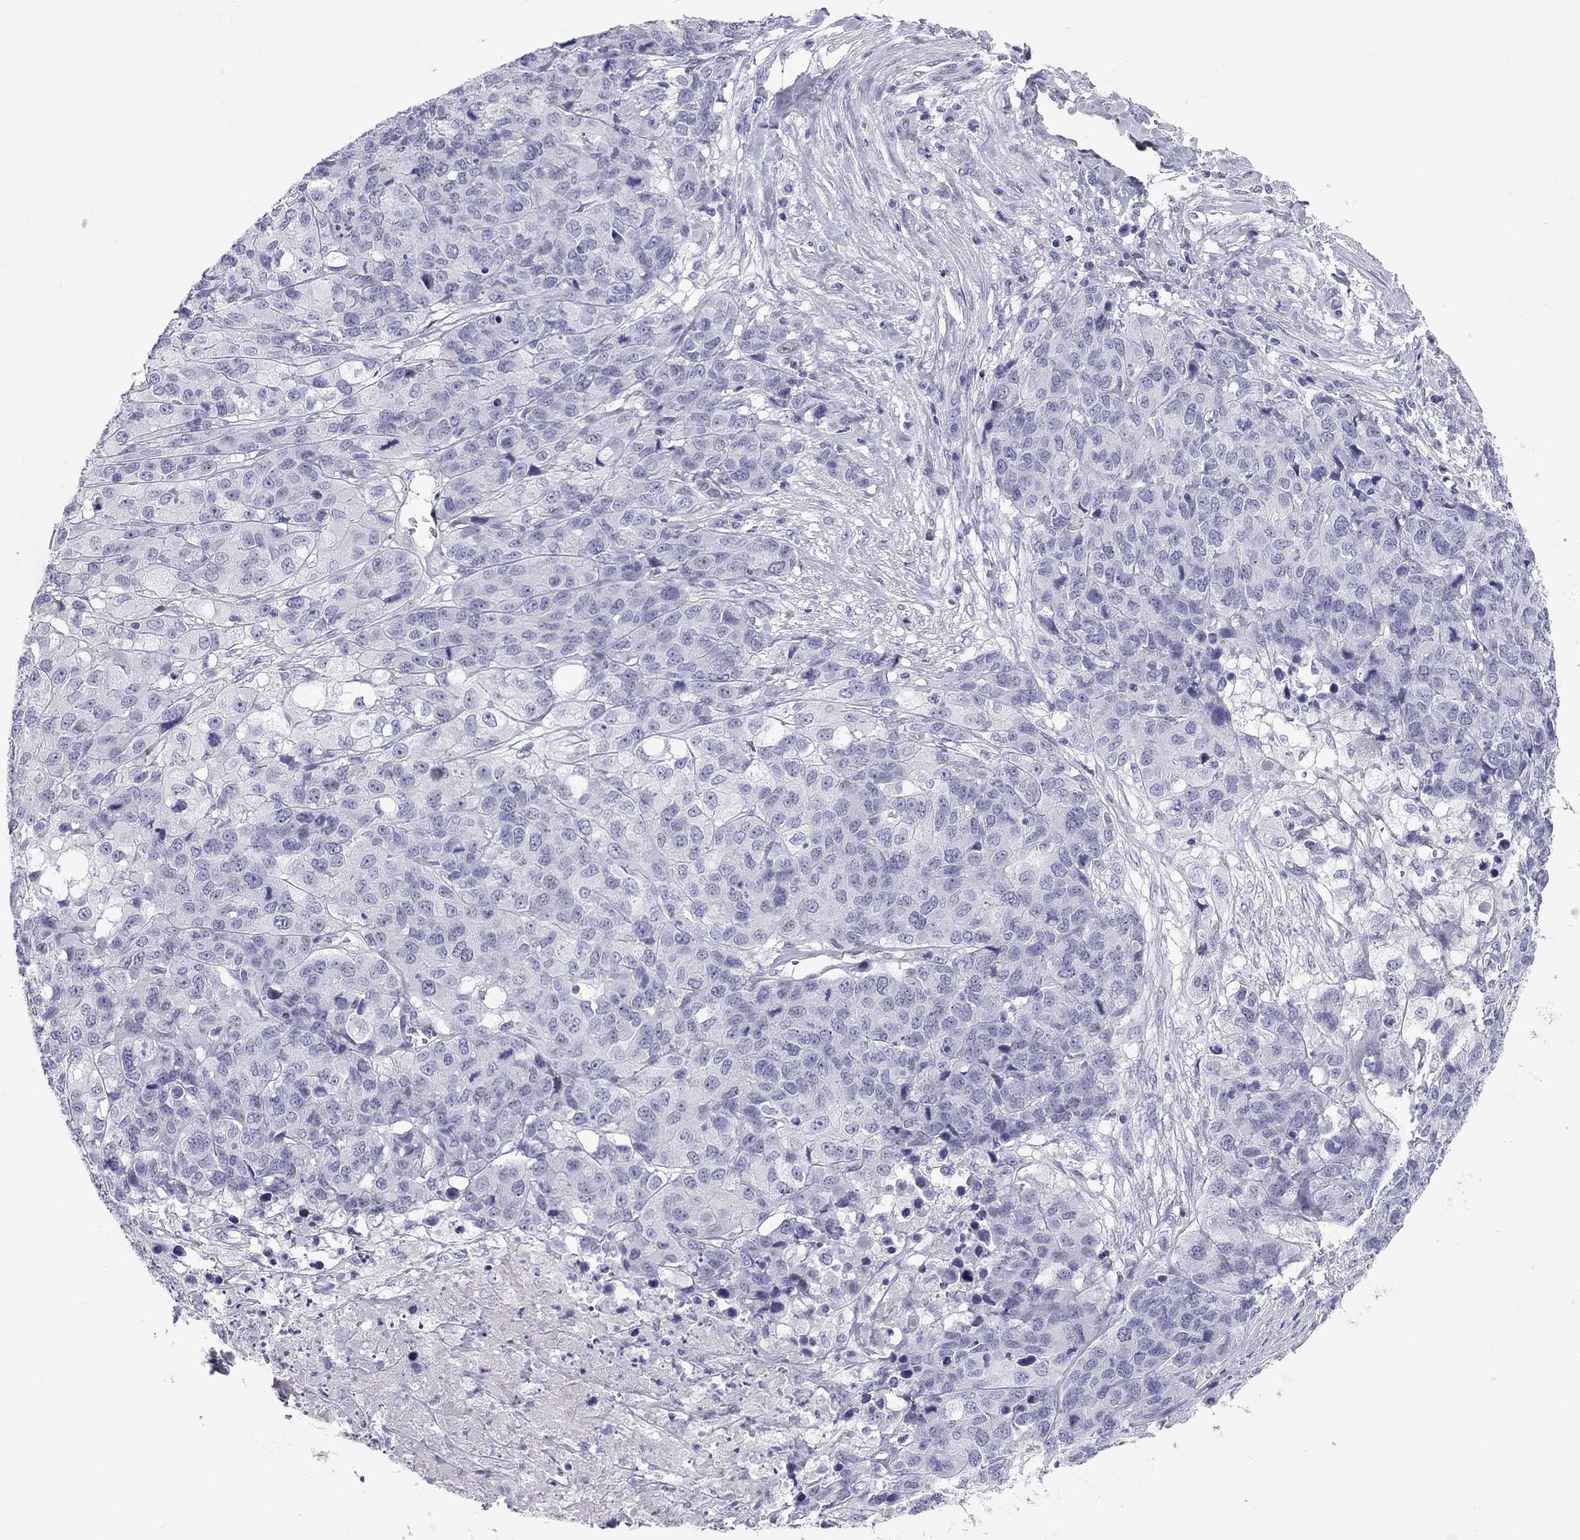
{"staining": {"intensity": "negative", "quantity": "none", "location": "none"}, "tissue": "ovarian cancer", "cell_type": "Tumor cells", "image_type": "cancer", "snomed": [{"axis": "morphology", "description": "Cystadenocarcinoma, serous, NOS"}, {"axis": "topography", "description": "Ovary"}], "caption": "Ovarian cancer (serous cystadenocarcinoma) was stained to show a protein in brown. There is no significant staining in tumor cells.", "gene": "FSCN3", "patient": {"sex": "female", "age": 87}}